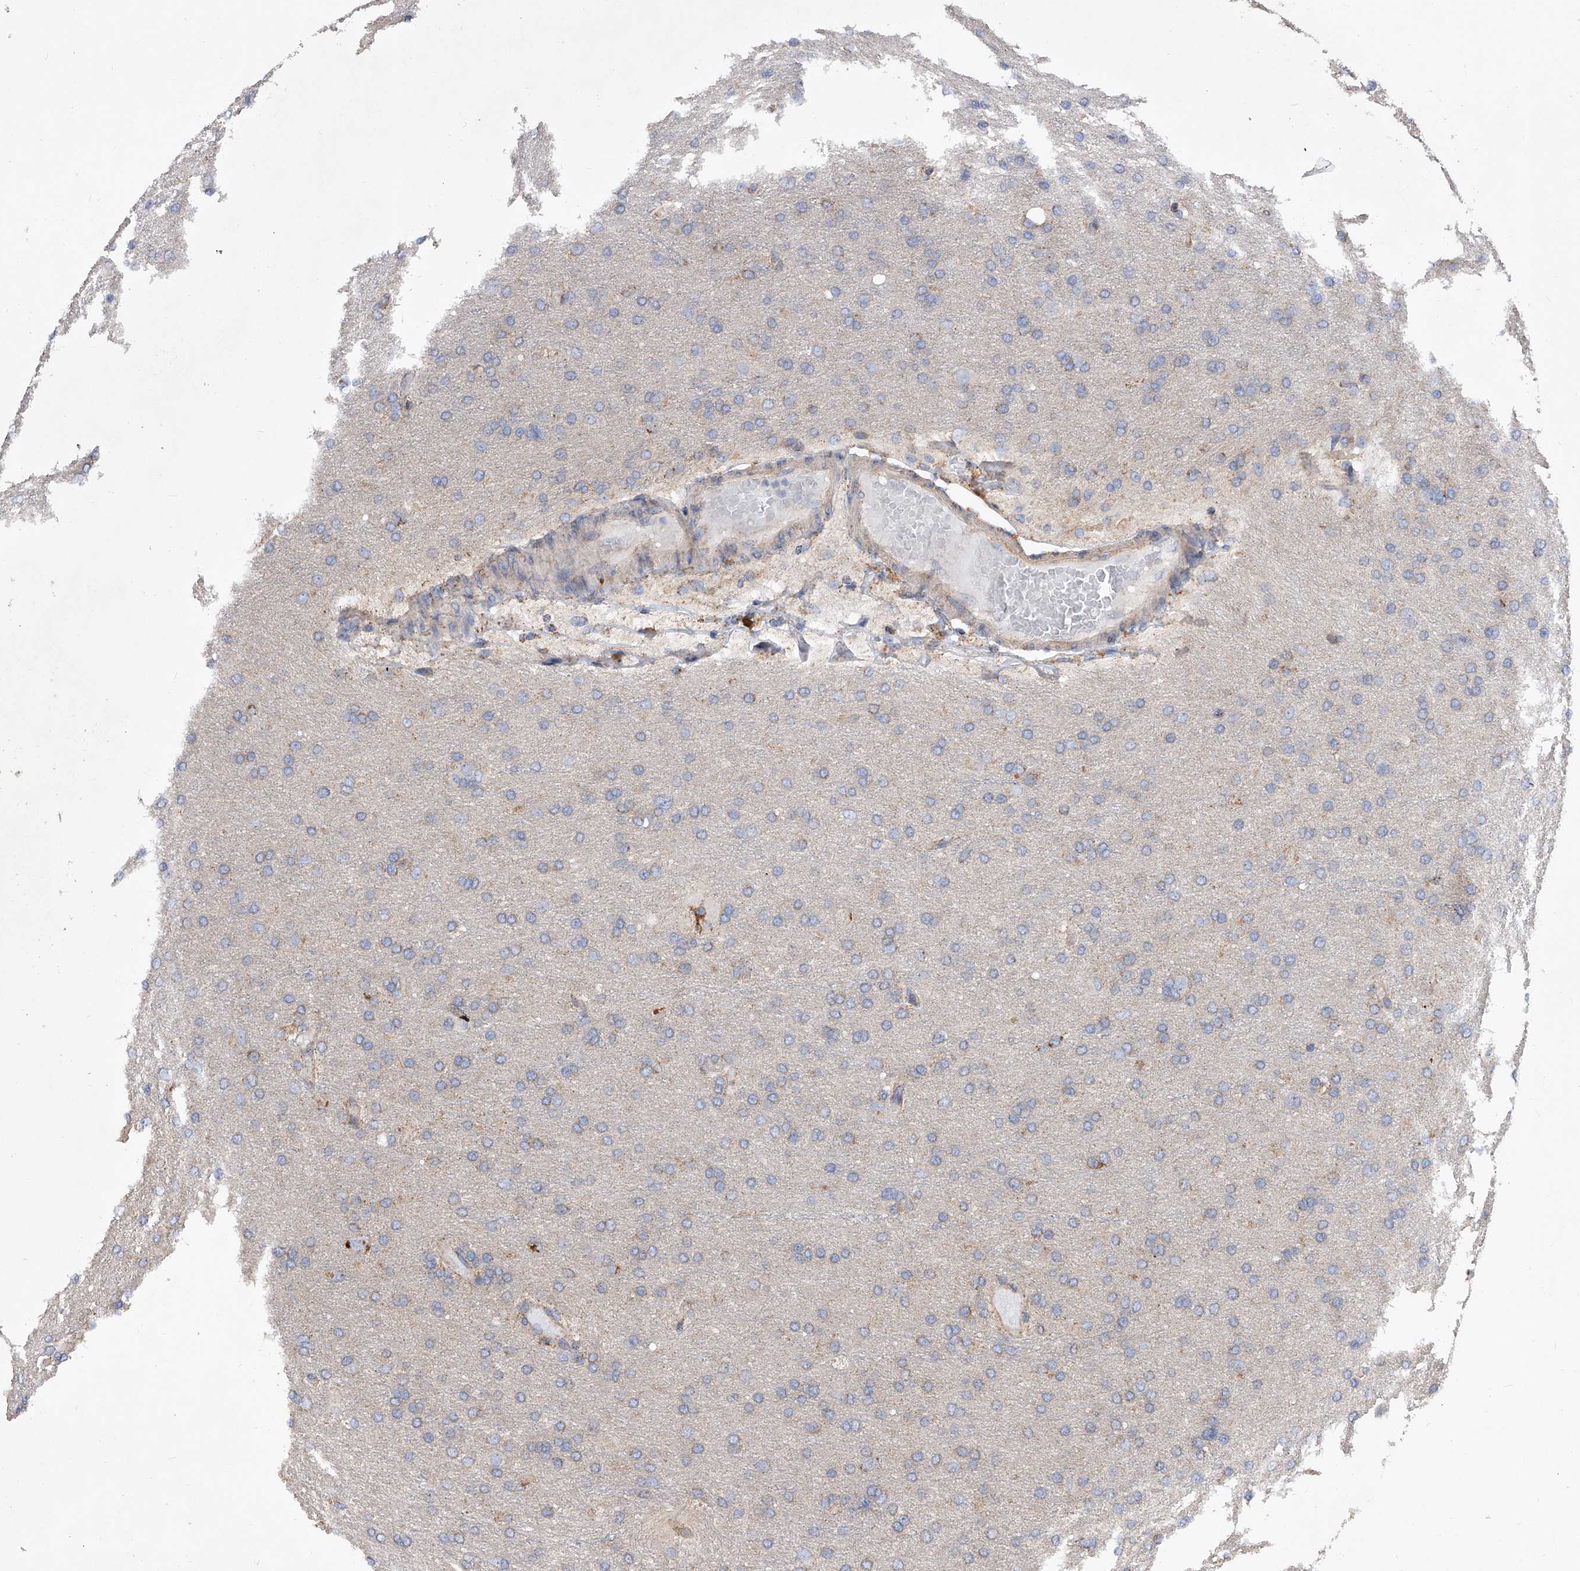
{"staining": {"intensity": "weak", "quantity": "<25%", "location": "cytoplasmic/membranous"}, "tissue": "glioma", "cell_type": "Tumor cells", "image_type": "cancer", "snomed": [{"axis": "morphology", "description": "Glioma, malignant, High grade"}, {"axis": "topography", "description": "Cerebral cortex"}], "caption": "There is no significant positivity in tumor cells of malignant high-grade glioma. (DAB immunohistochemistry (IHC) with hematoxylin counter stain).", "gene": "PDSS2", "patient": {"sex": "female", "age": 36}}